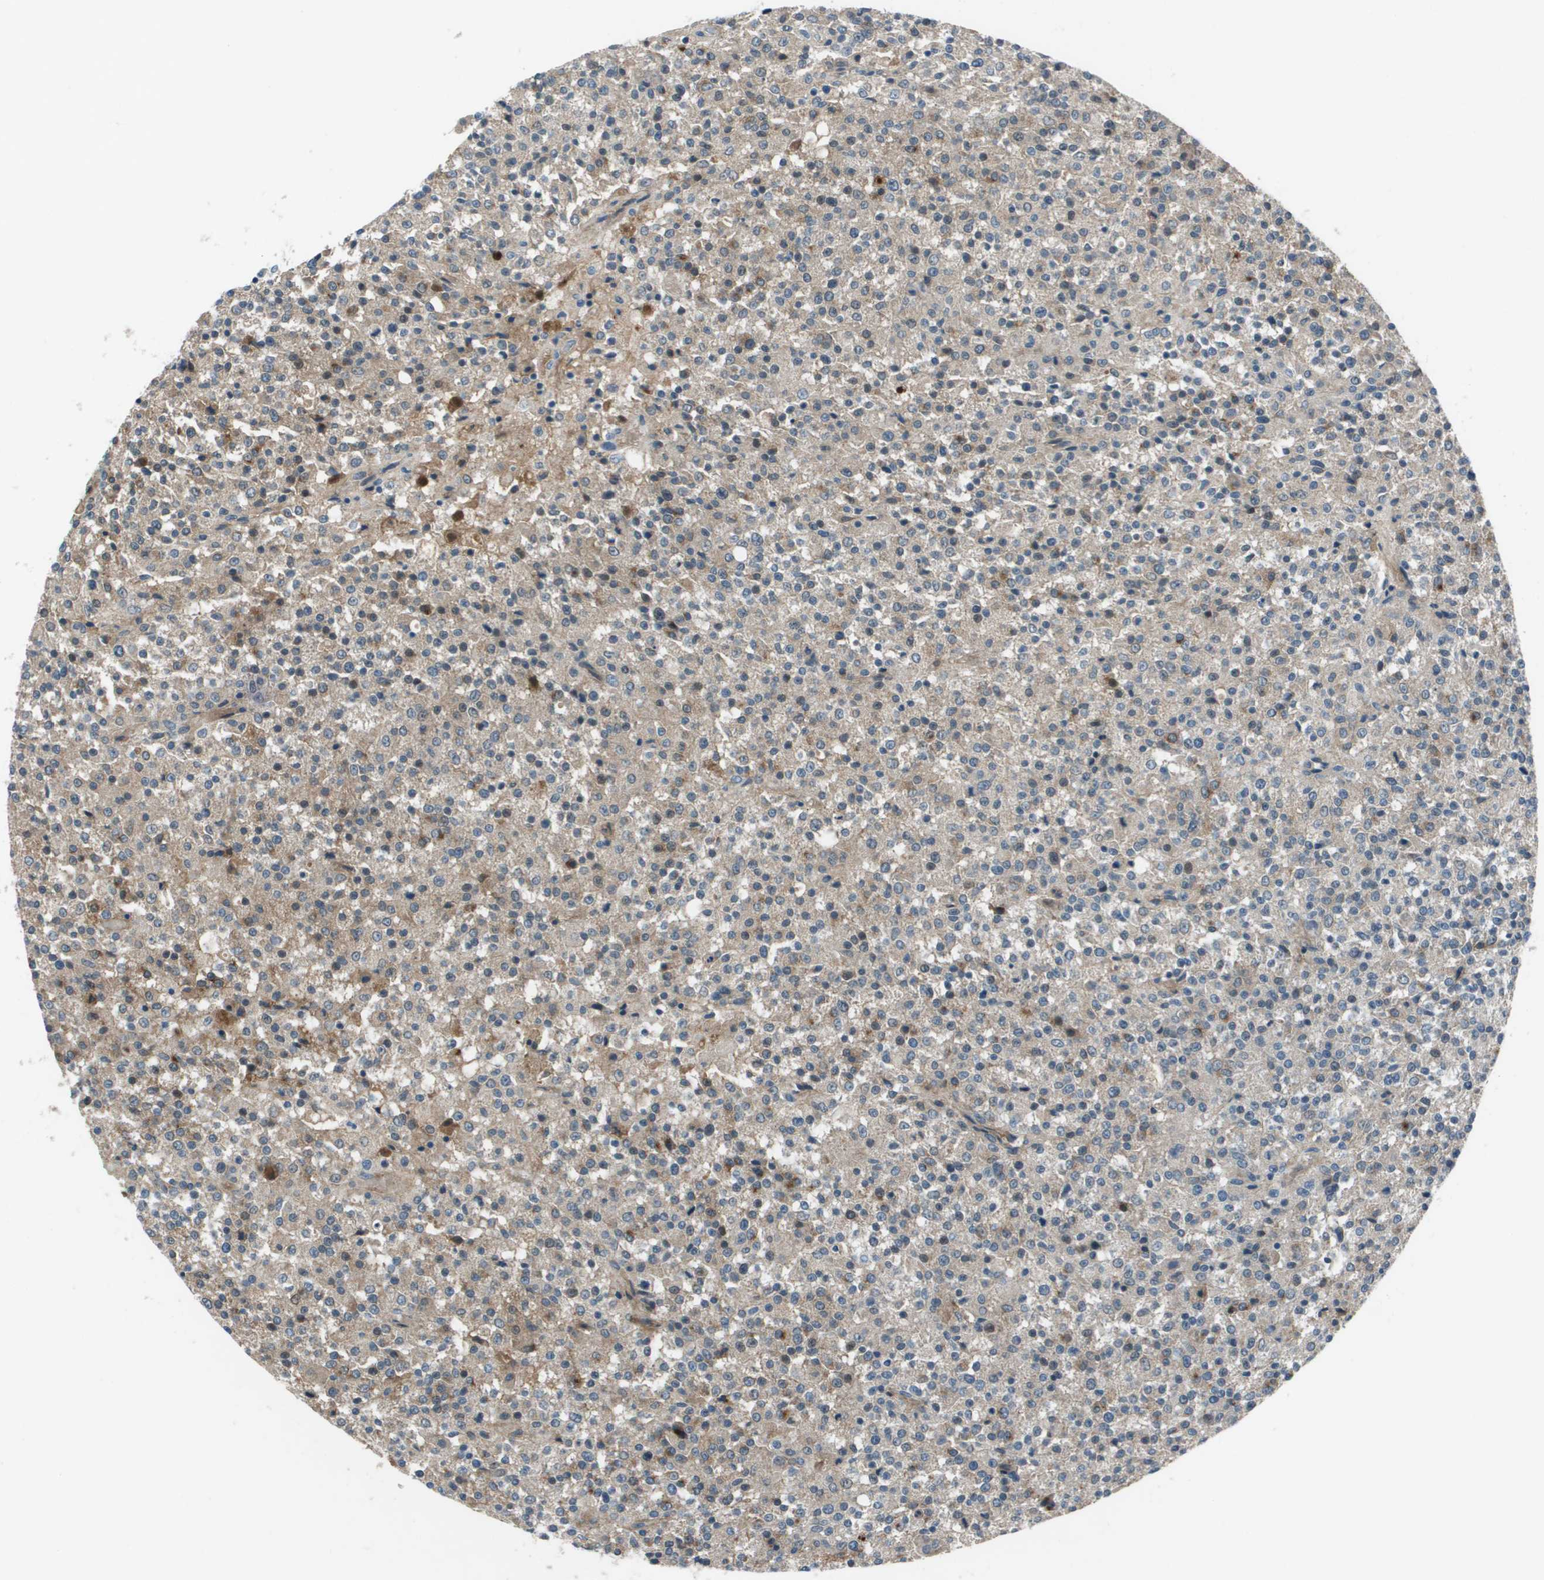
{"staining": {"intensity": "negative", "quantity": "none", "location": "none"}, "tissue": "testis cancer", "cell_type": "Tumor cells", "image_type": "cancer", "snomed": [{"axis": "morphology", "description": "Seminoma, NOS"}, {"axis": "topography", "description": "Testis"}], "caption": "High magnification brightfield microscopy of testis cancer stained with DAB (3,3'-diaminobenzidine) (brown) and counterstained with hematoxylin (blue): tumor cells show no significant staining.", "gene": "PCOLCE", "patient": {"sex": "male", "age": 59}}